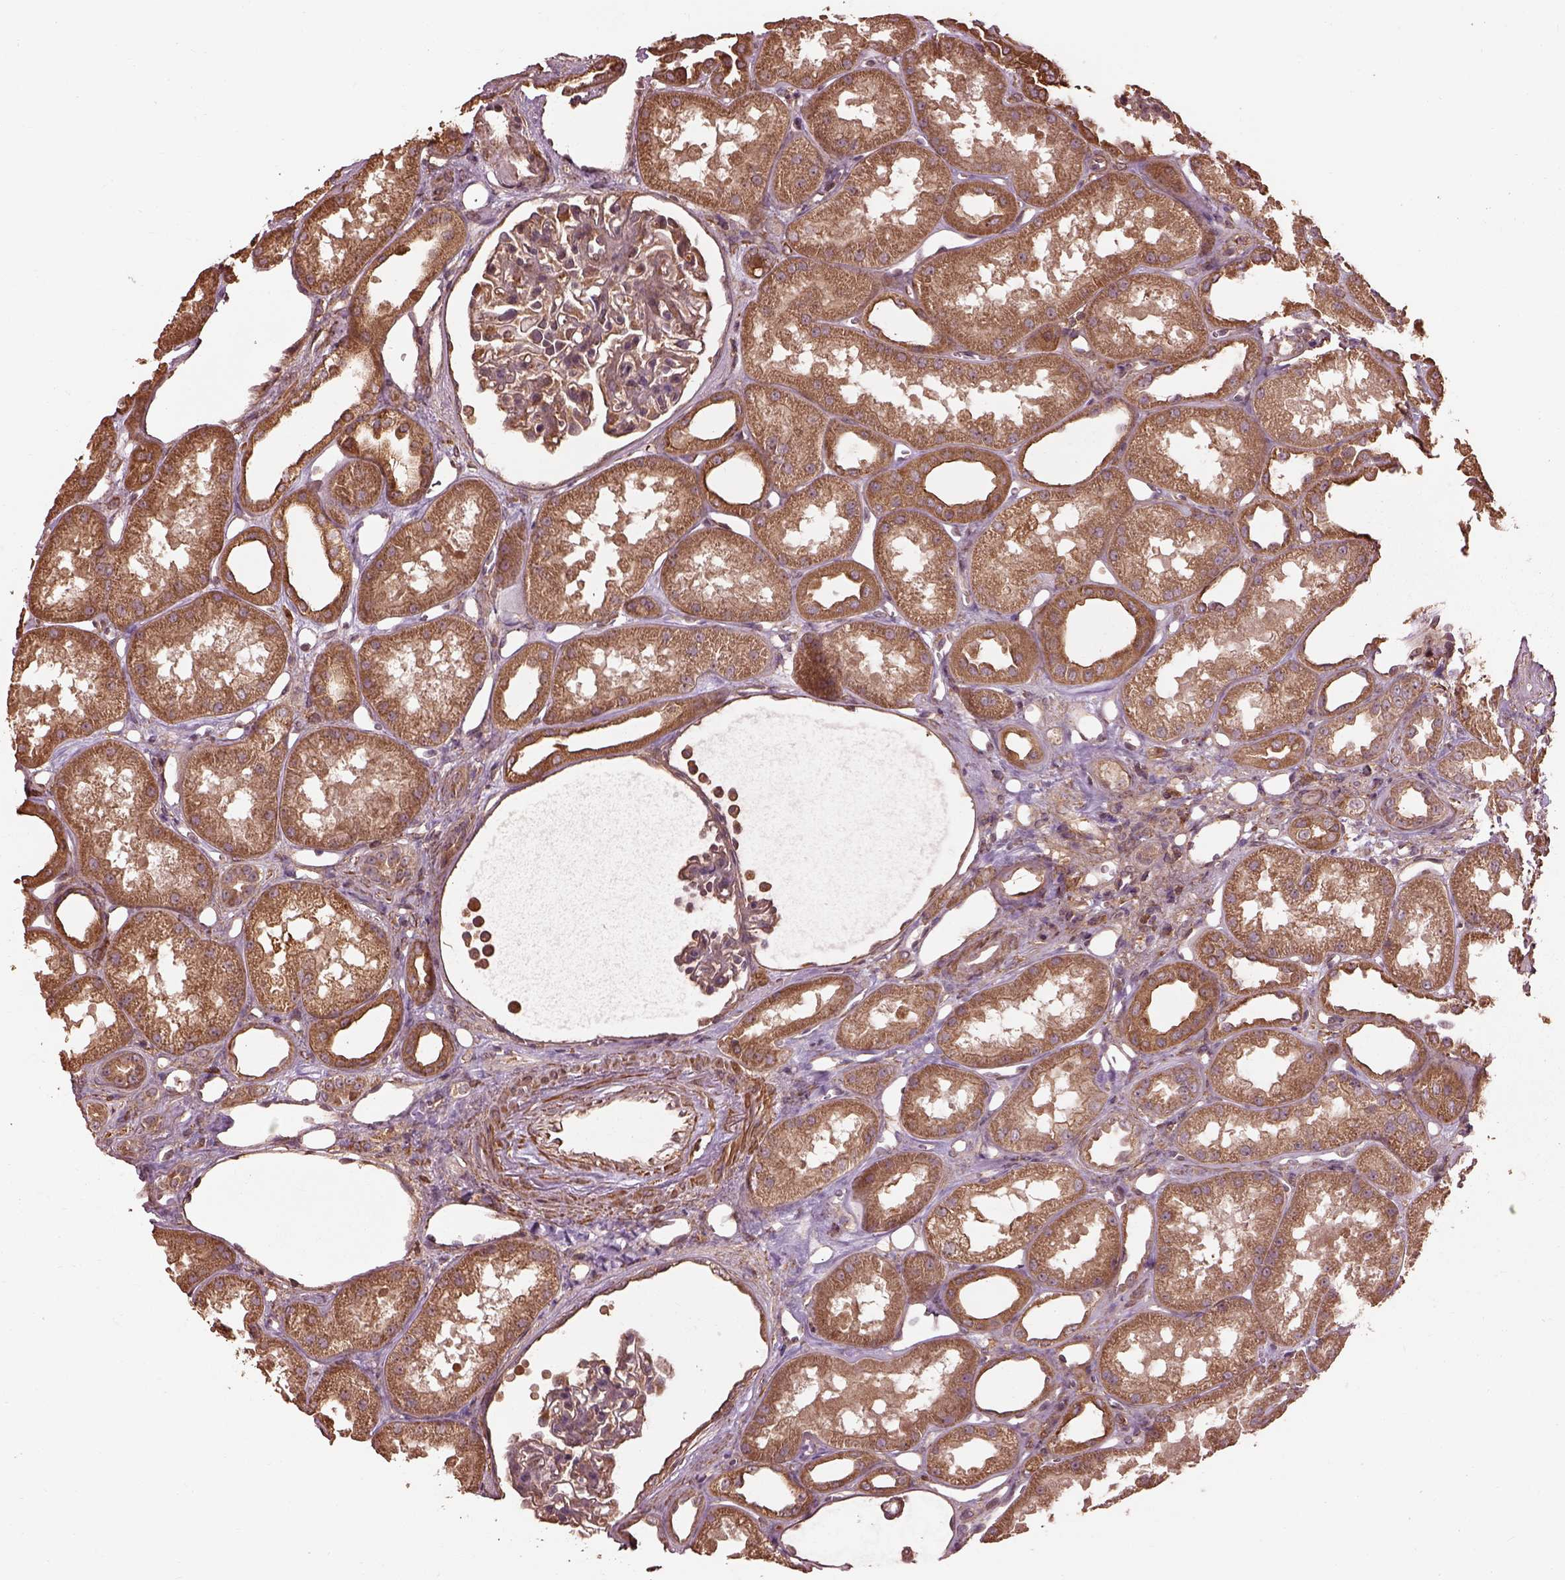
{"staining": {"intensity": "moderate", "quantity": "25%-75%", "location": "cytoplasmic/membranous"}, "tissue": "kidney", "cell_type": "Cells in glomeruli", "image_type": "normal", "snomed": [{"axis": "morphology", "description": "Normal tissue, NOS"}, {"axis": "topography", "description": "Kidney"}], "caption": "A medium amount of moderate cytoplasmic/membranous expression is present in approximately 25%-75% of cells in glomeruli in unremarkable kidney.", "gene": "METTL4", "patient": {"sex": "male", "age": 61}}